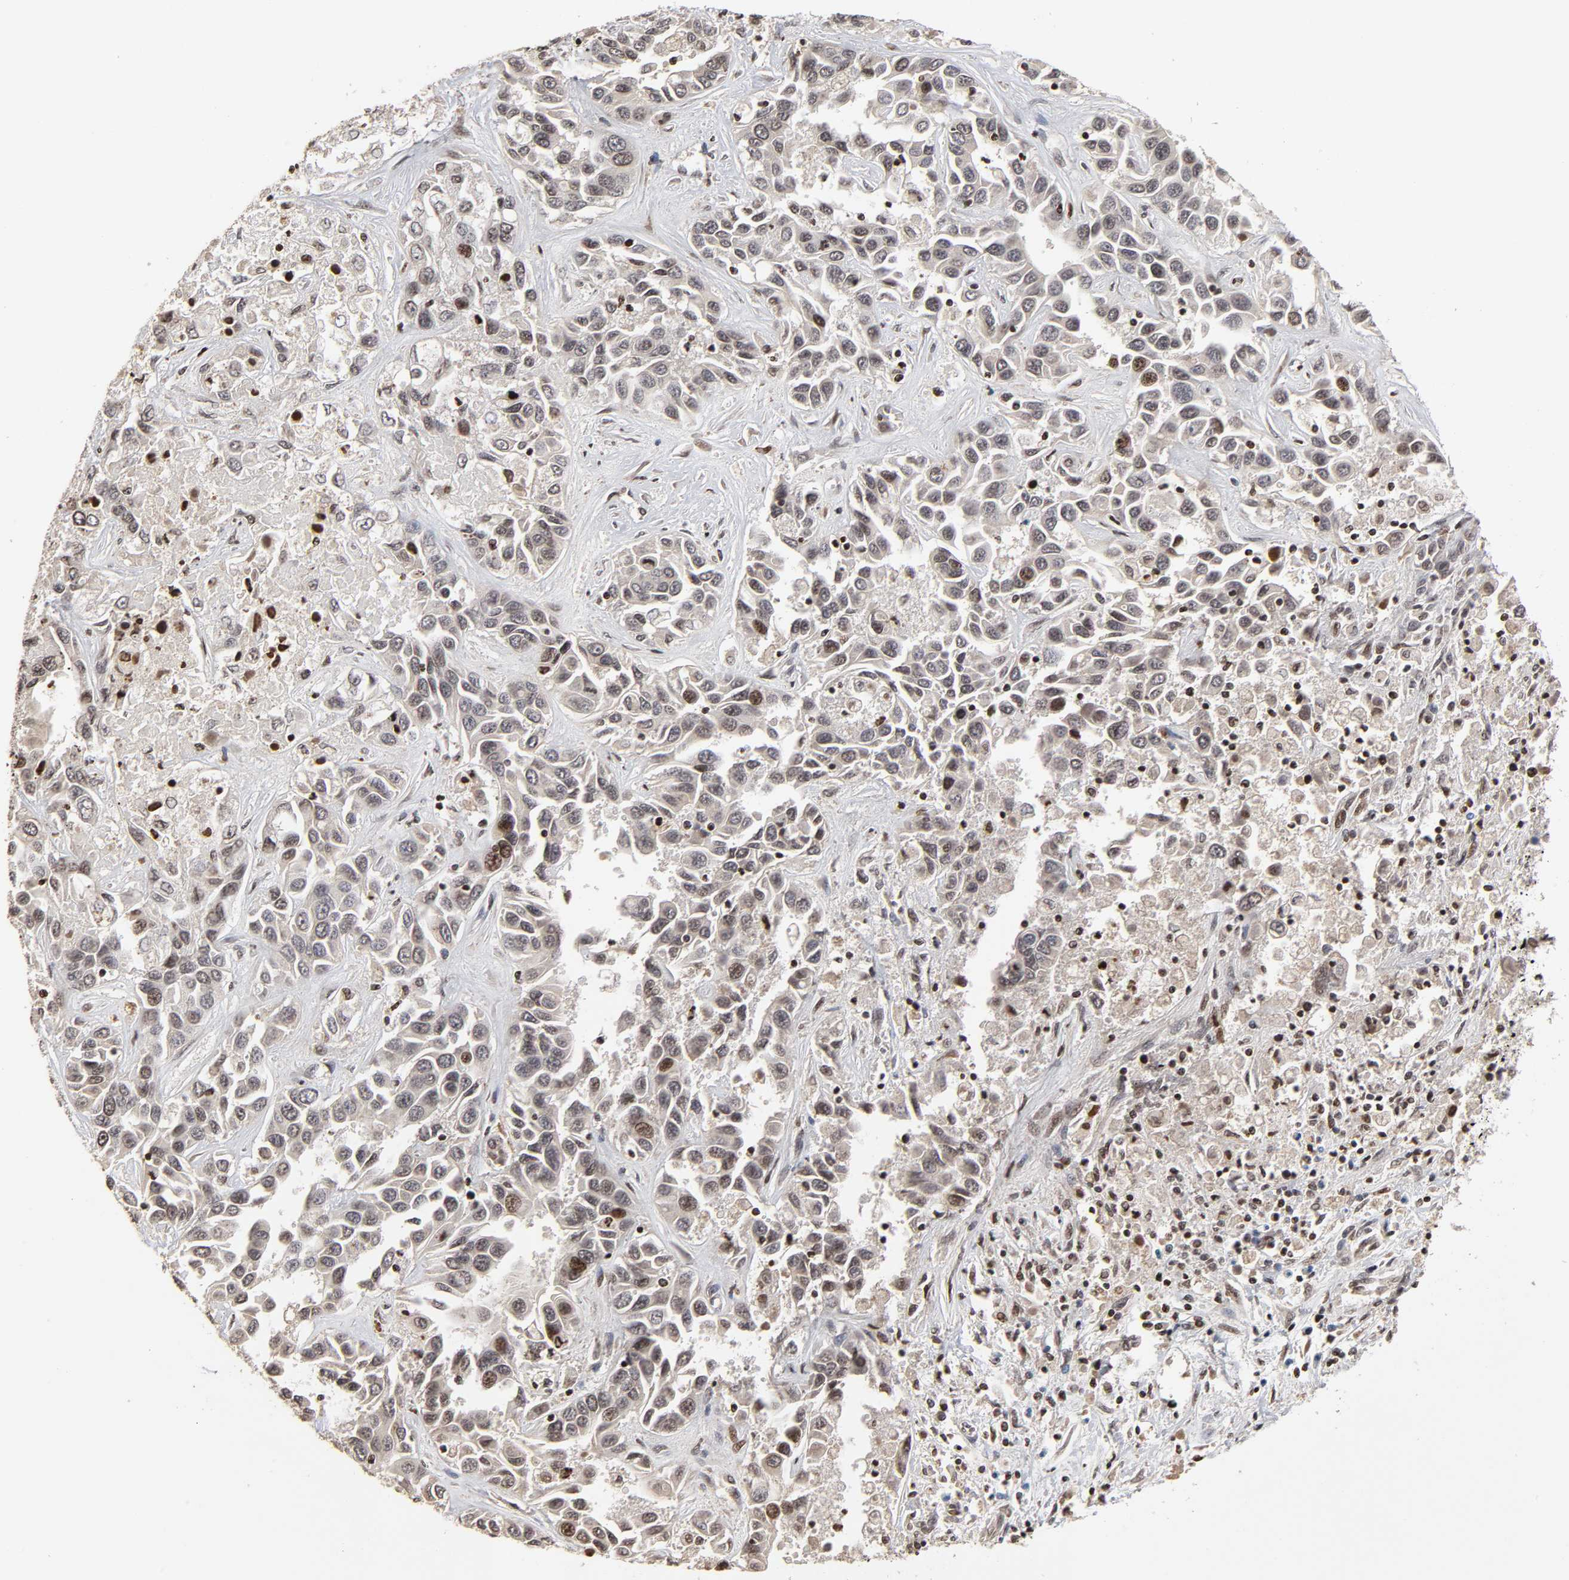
{"staining": {"intensity": "weak", "quantity": "<25%", "location": "cytoplasmic/membranous"}, "tissue": "liver cancer", "cell_type": "Tumor cells", "image_type": "cancer", "snomed": [{"axis": "morphology", "description": "Cholangiocarcinoma"}, {"axis": "topography", "description": "Liver"}], "caption": "An image of liver cancer stained for a protein reveals no brown staining in tumor cells.", "gene": "ZNF473", "patient": {"sex": "female", "age": 52}}